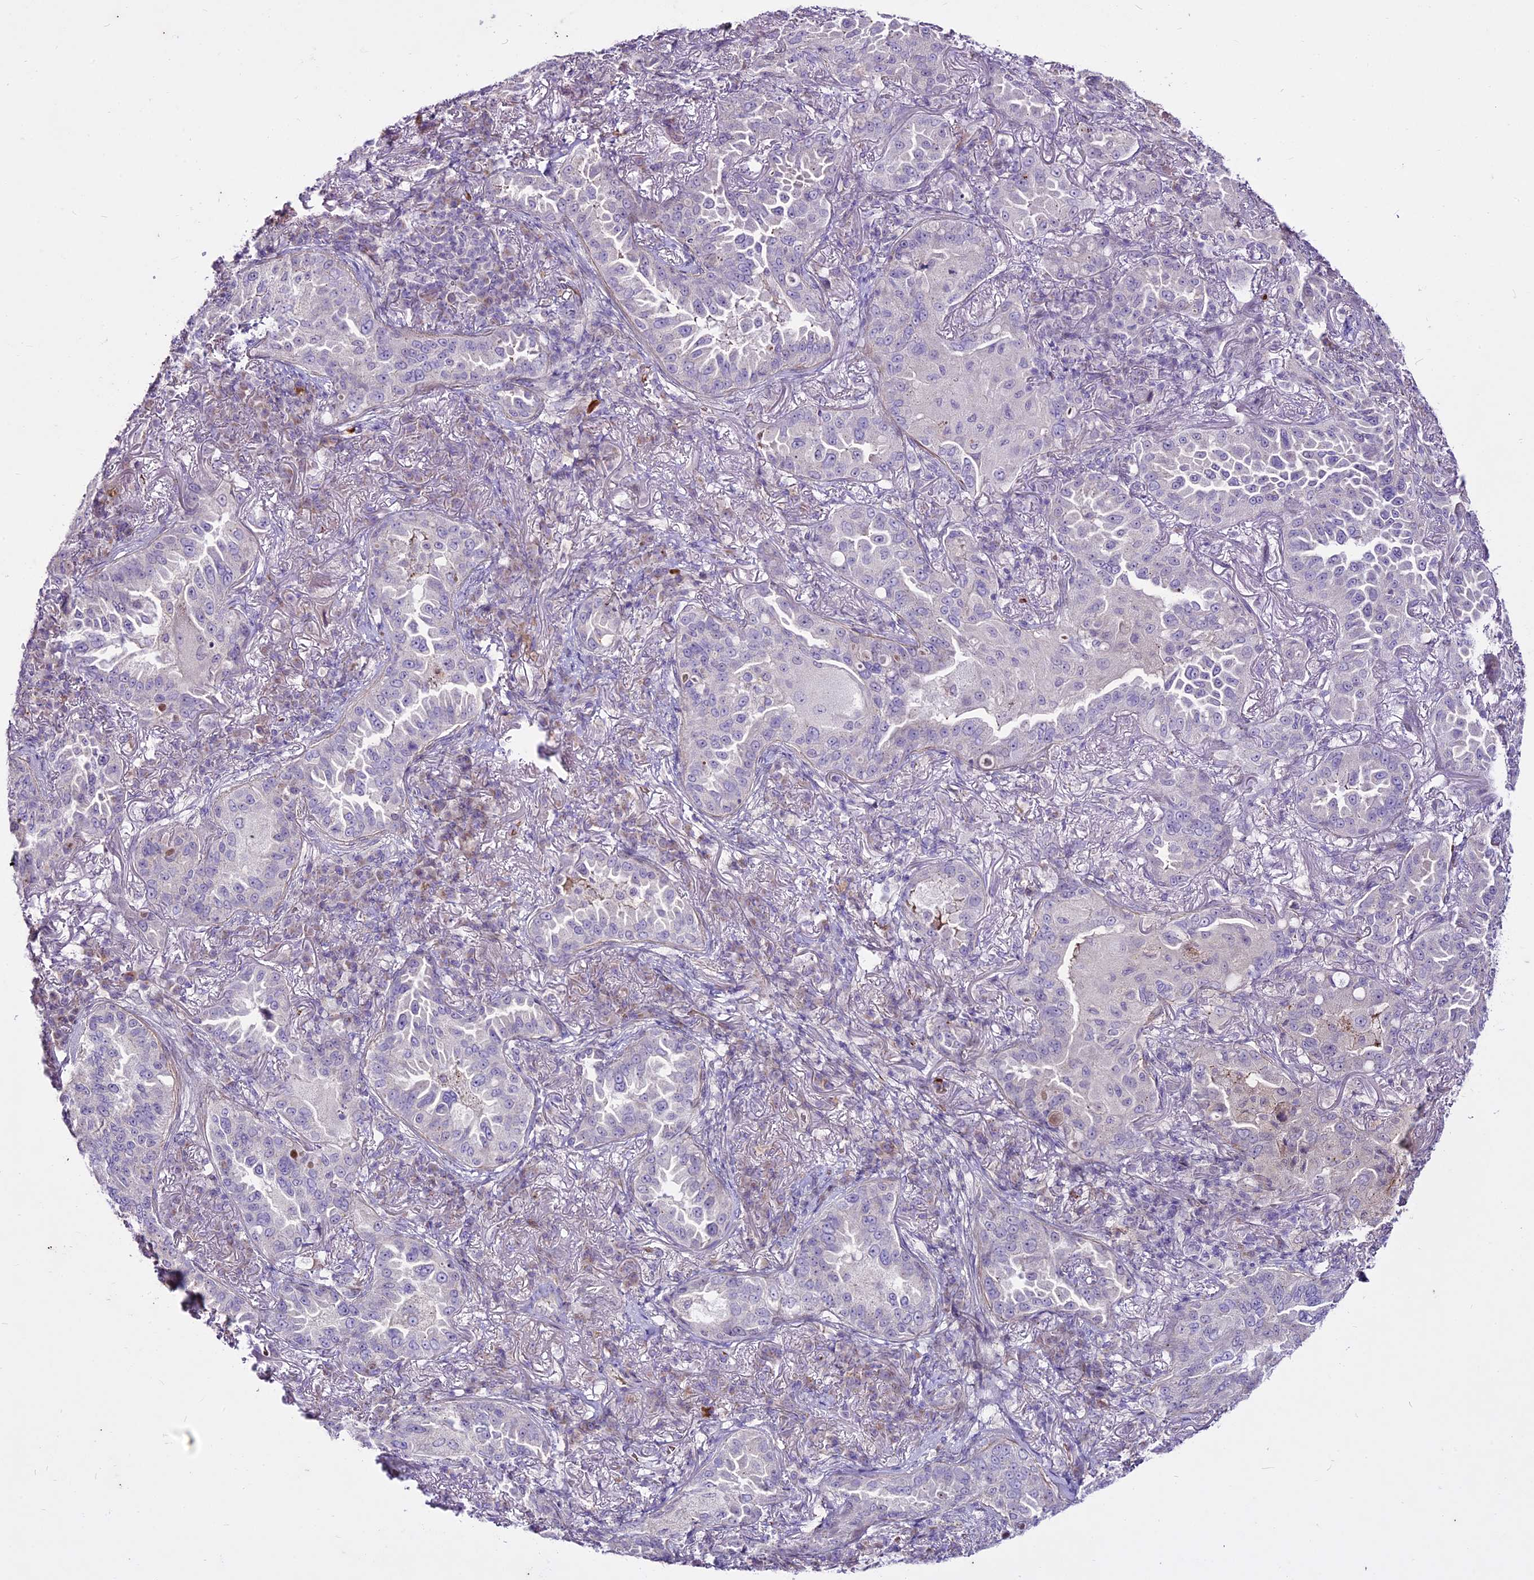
{"staining": {"intensity": "negative", "quantity": "none", "location": "none"}, "tissue": "lung cancer", "cell_type": "Tumor cells", "image_type": "cancer", "snomed": [{"axis": "morphology", "description": "Adenocarcinoma, NOS"}, {"axis": "topography", "description": "Lung"}], "caption": "There is no significant staining in tumor cells of lung adenocarcinoma. (Stains: DAB (3,3'-diaminobenzidine) immunohistochemistry (IHC) with hematoxylin counter stain, Microscopy: brightfield microscopy at high magnification).", "gene": "SUSD3", "patient": {"sex": "female", "age": 69}}